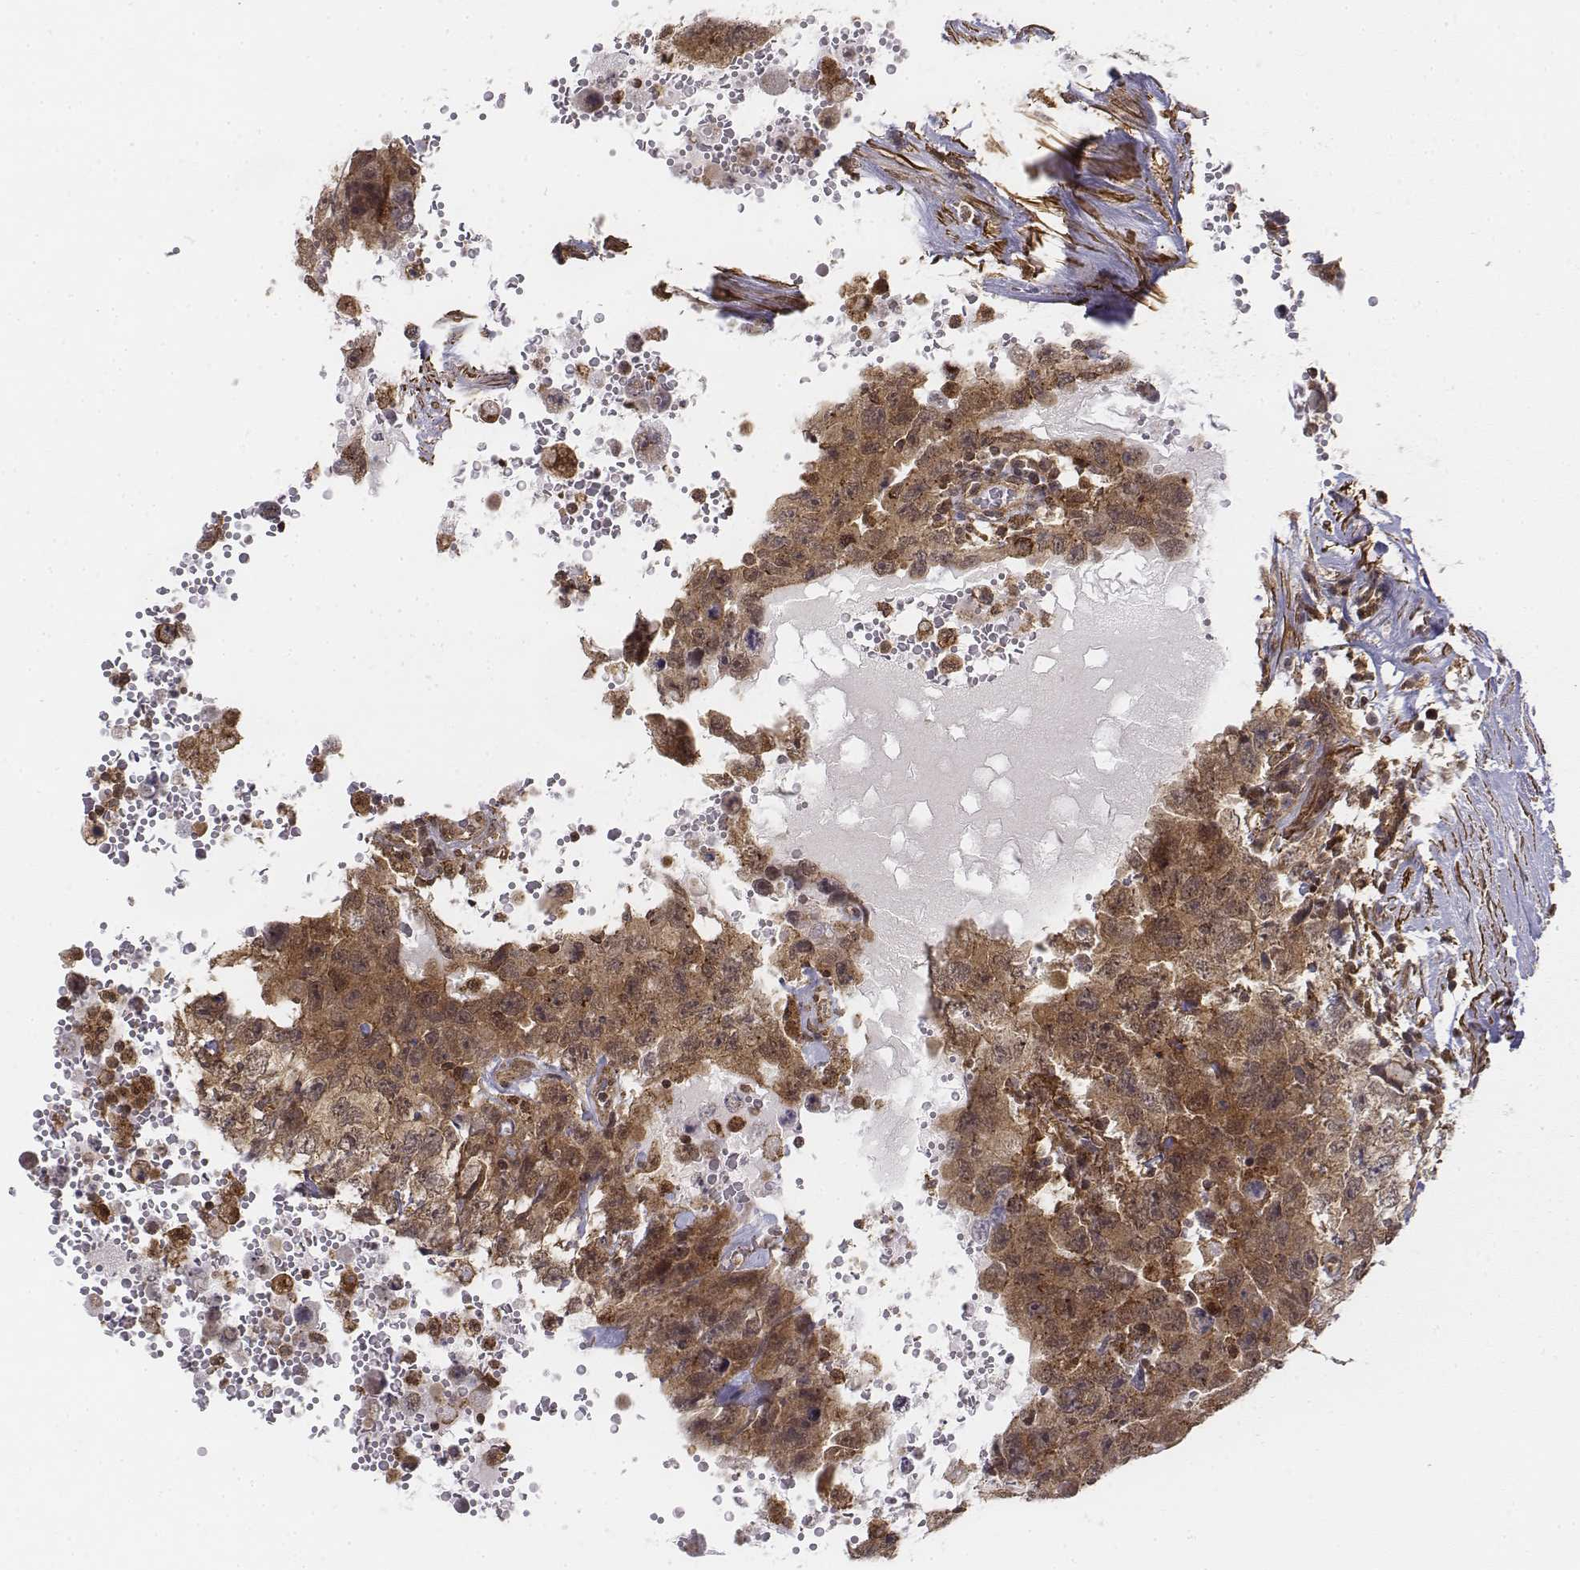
{"staining": {"intensity": "moderate", "quantity": ">75%", "location": "cytoplasmic/membranous,nuclear"}, "tissue": "testis cancer", "cell_type": "Tumor cells", "image_type": "cancer", "snomed": [{"axis": "morphology", "description": "Carcinoma, Embryonal, NOS"}, {"axis": "topography", "description": "Testis"}], "caption": "High-power microscopy captured an immunohistochemistry histopathology image of testis embryonal carcinoma, revealing moderate cytoplasmic/membranous and nuclear staining in about >75% of tumor cells.", "gene": "ZFYVE19", "patient": {"sex": "male", "age": 26}}